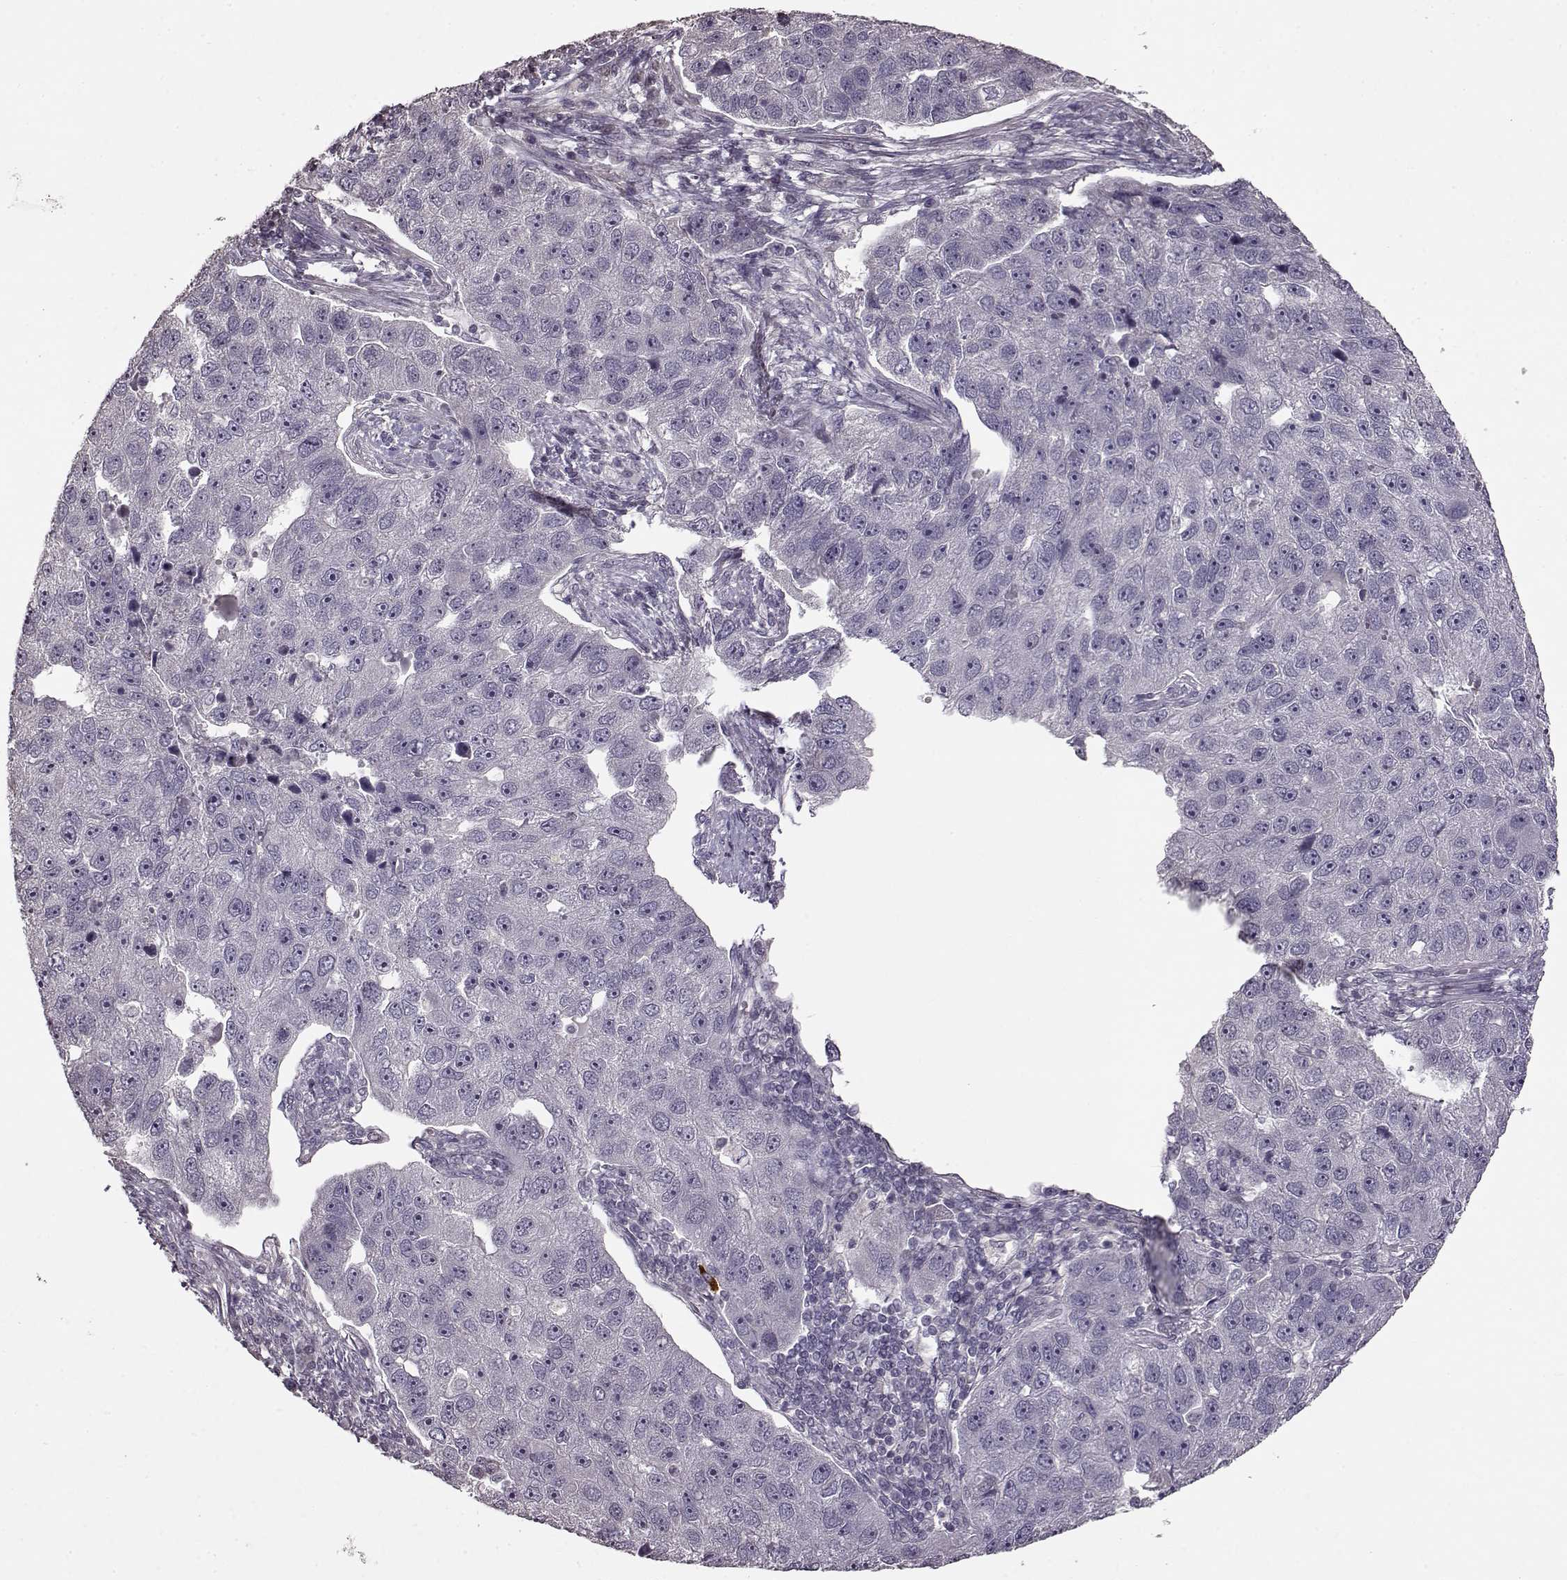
{"staining": {"intensity": "negative", "quantity": "none", "location": "none"}, "tissue": "pancreatic cancer", "cell_type": "Tumor cells", "image_type": "cancer", "snomed": [{"axis": "morphology", "description": "Adenocarcinoma, NOS"}, {"axis": "topography", "description": "Pancreas"}], "caption": "Tumor cells show no significant protein staining in adenocarcinoma (pancreatic).", "gene": "FSHB", "patient": {"sex": "female", "age": 61}}